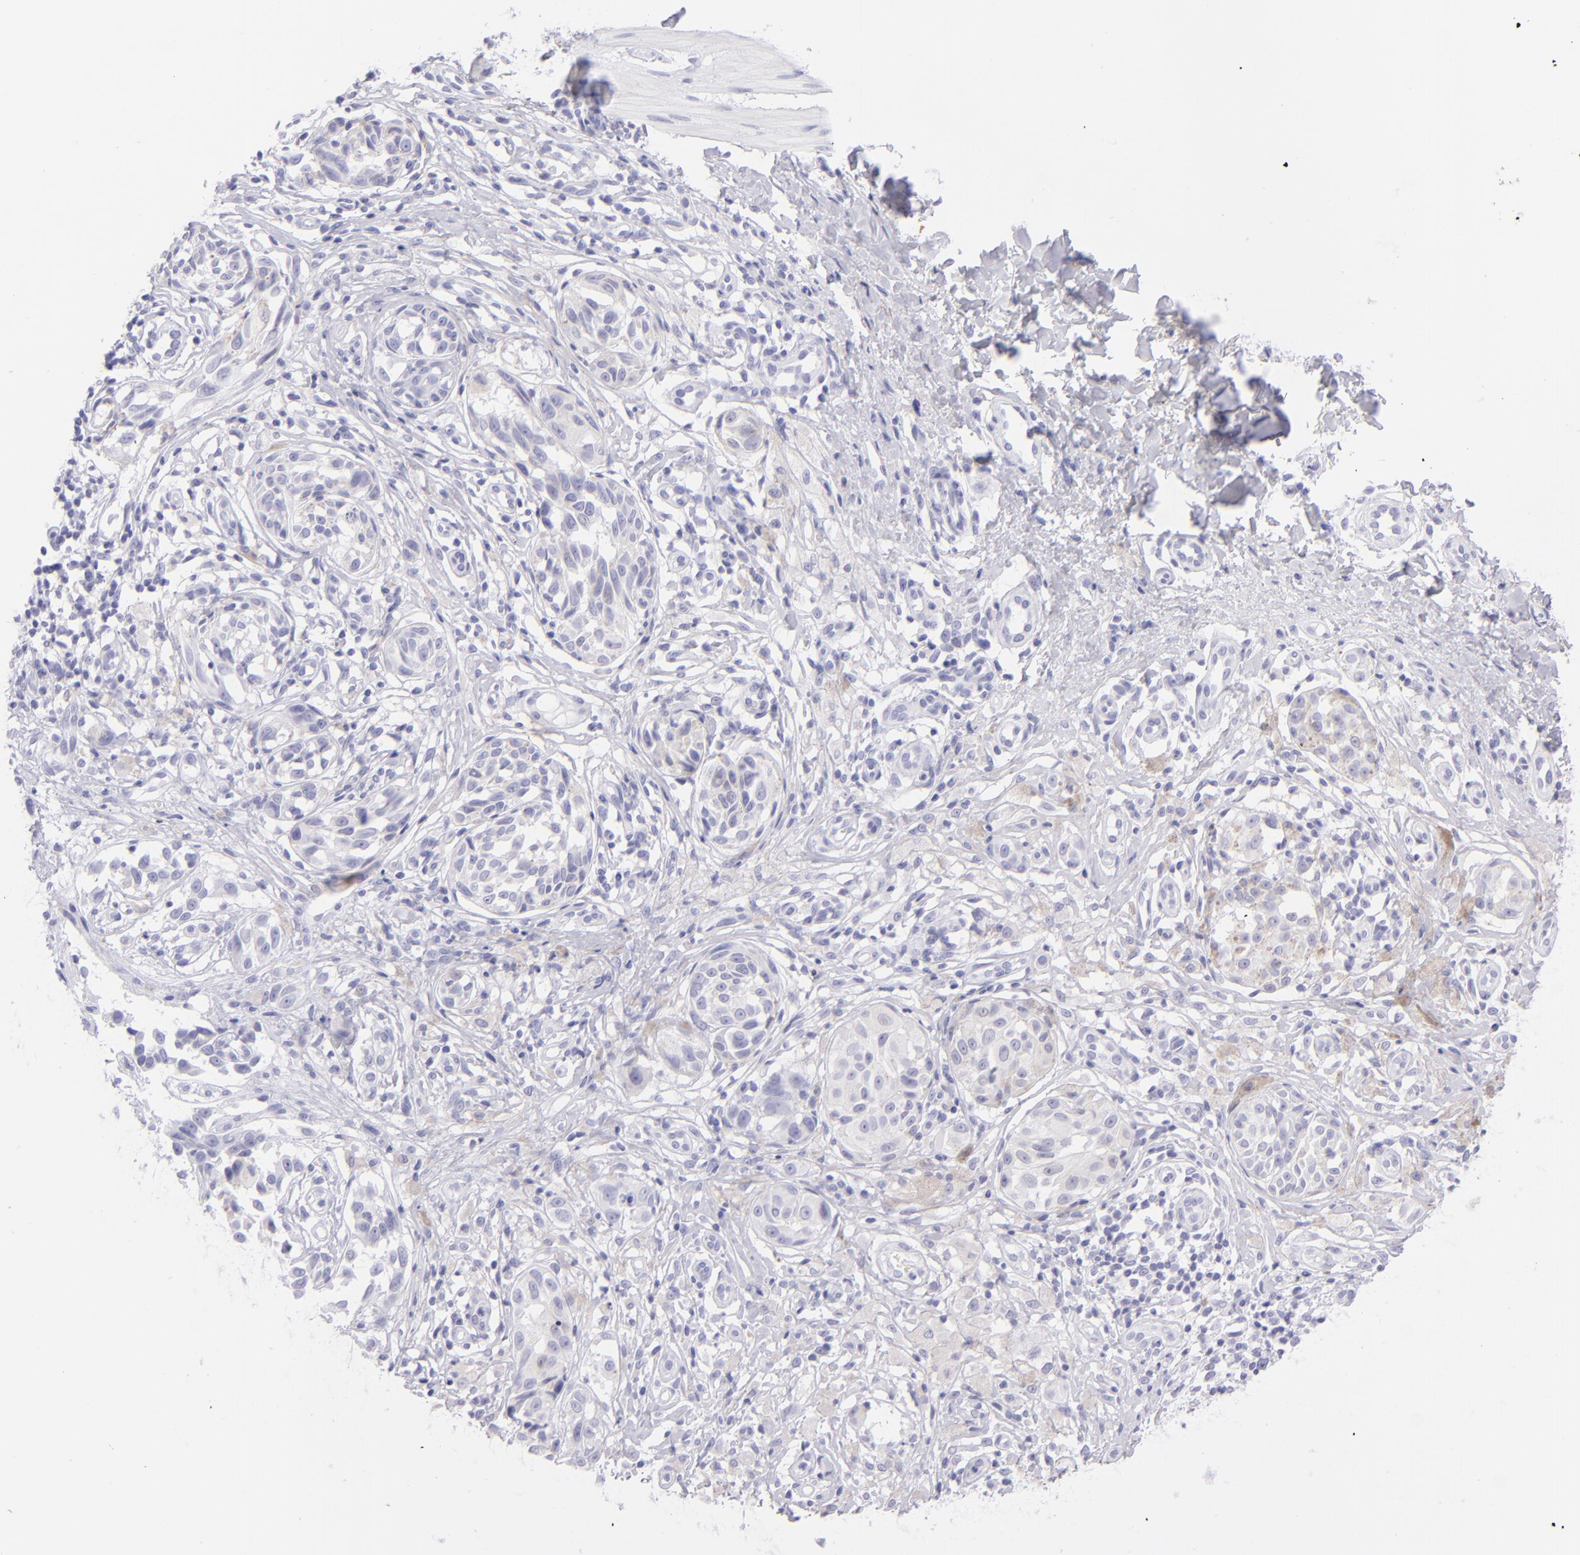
{"staining": {"intensity": "negative", "quantity": "none", "location": "none"}, "tissue": "melanoma", "cell_type": "Tumor cells", "image_type": "cancer", "snomed": [{"axis": "morphology", "description": "Malignant melanoma, NOS"}, {"axis": "topography", "description": "Skin"}], "caption": "Human malignant melanoma stained for a protein using IHC demonstrates no staining in tumor cells.", "gene": "CD72", "patient": {"sex": "male", "age": 67}}